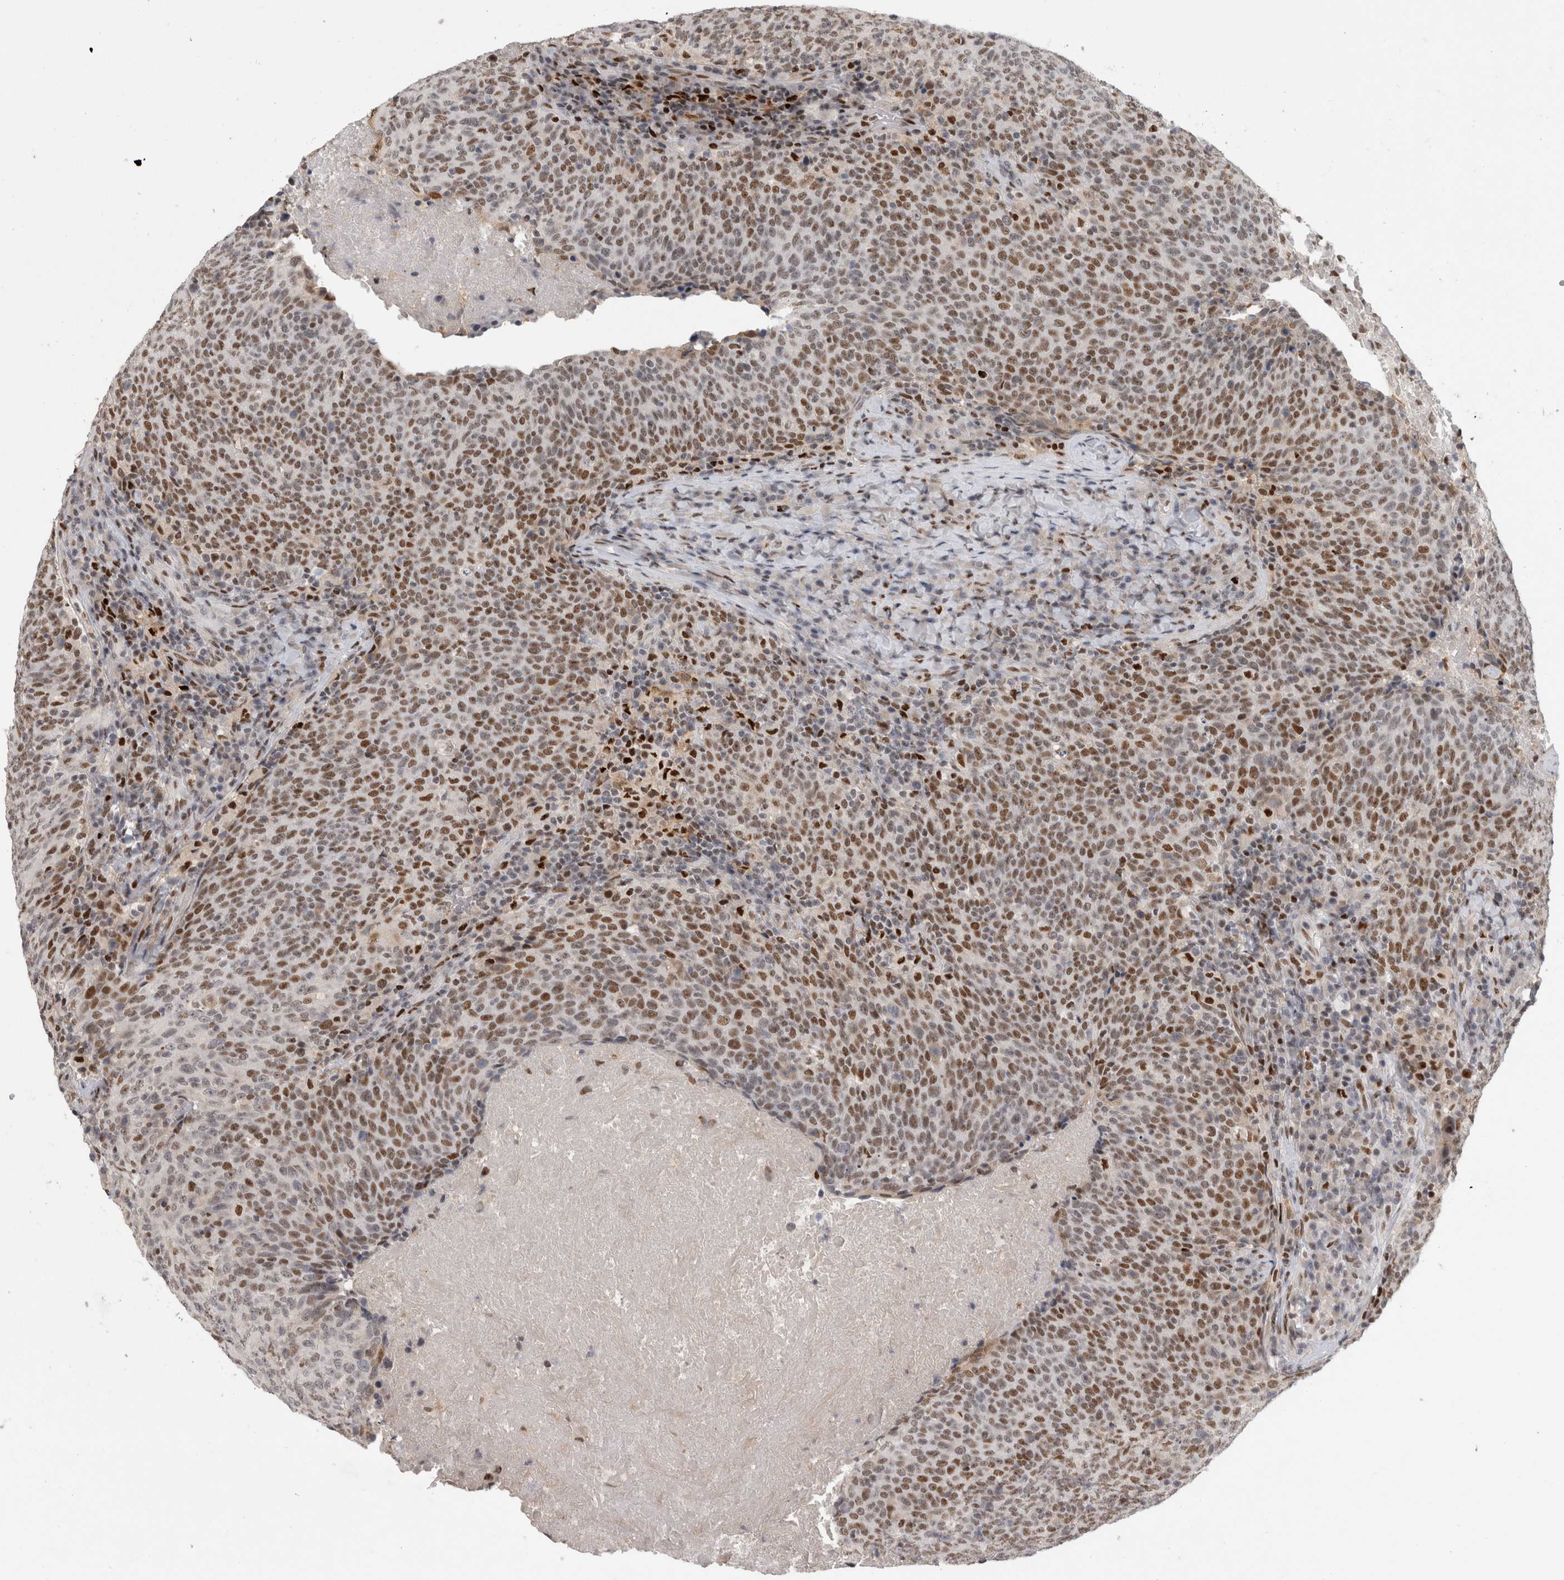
{"staining": {"intensity": "moderate", "quantity": ">75%", "location": "nuclear"}, "tissue": "head and neck cancer", "cell_type": "Tumor cells", "image_type": "cancer", "snomed": [{"axis": "morphology", "description": "Squamous cell carcinoma, NOS"}, {"axis": "morphology", "description": "Squamous cell carcinoma, metastatic, NOS"}, {"axis": "topography", "description": "Lymph node"}, {"axis": "topography", "description": "Head-Neck"}], "caption": "Immunohistochemical staining of human metastatic squamous cell carcinoma (head and neck) shows moderate nuclear protein staining in about >75% of tumor cells.", "gene": "SRARP", "patient": {"sex": "male", "age": 62}}